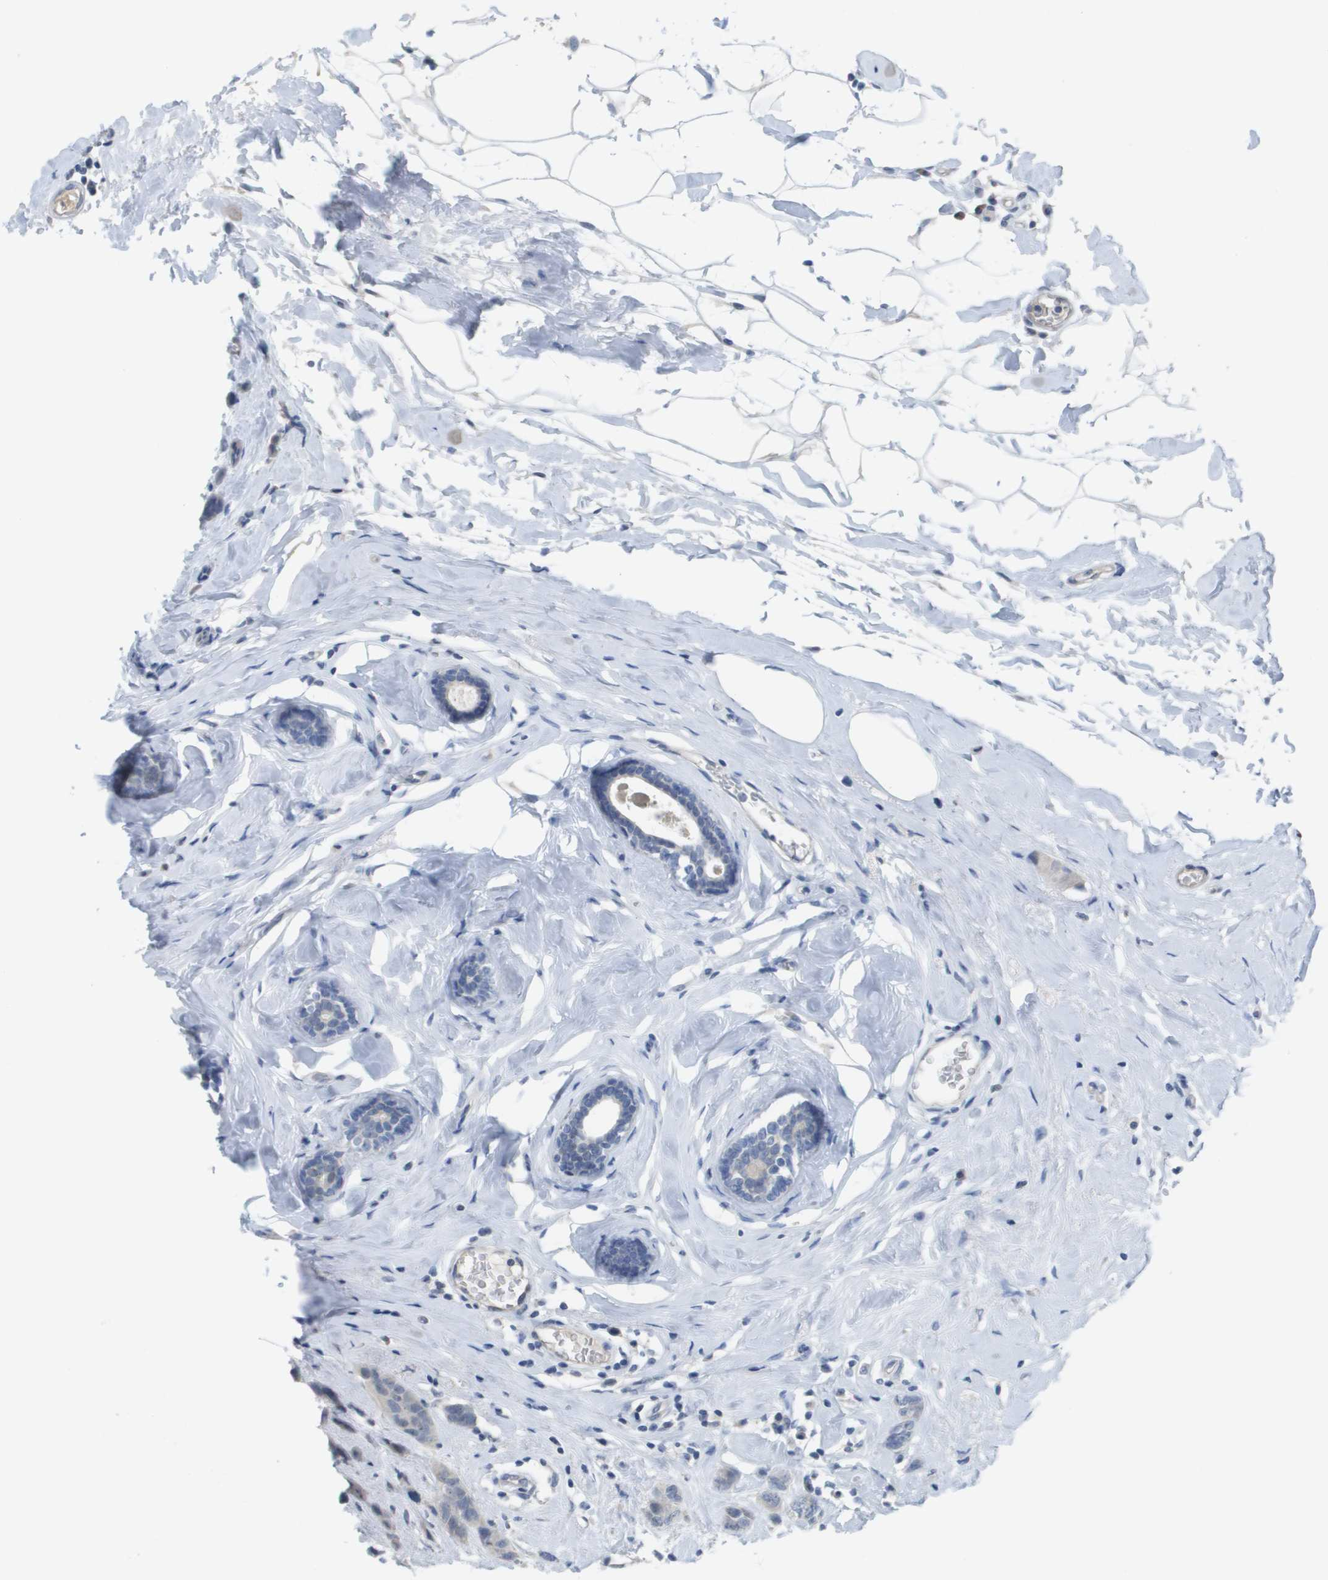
{"staining": {"intensity": "negative", "quantity": "none", "location": "none"}, "tissue": "breast cancer", "cell_type": "Tumor cells", "image_type": "cancer", "snomed": [{"axis": "morphology", "description": "Normal tissue, NOS"}, {"axis": "morphology", "description": "Duct carcinoma"}, {"axis": "topography", "description": "Breast"}], "caption": "Tumor cells show no significant staining in breast cancer (intraductal carcinoma).", "gene": "PDE4A", "patient": {"sex": "female", "age": 50}}